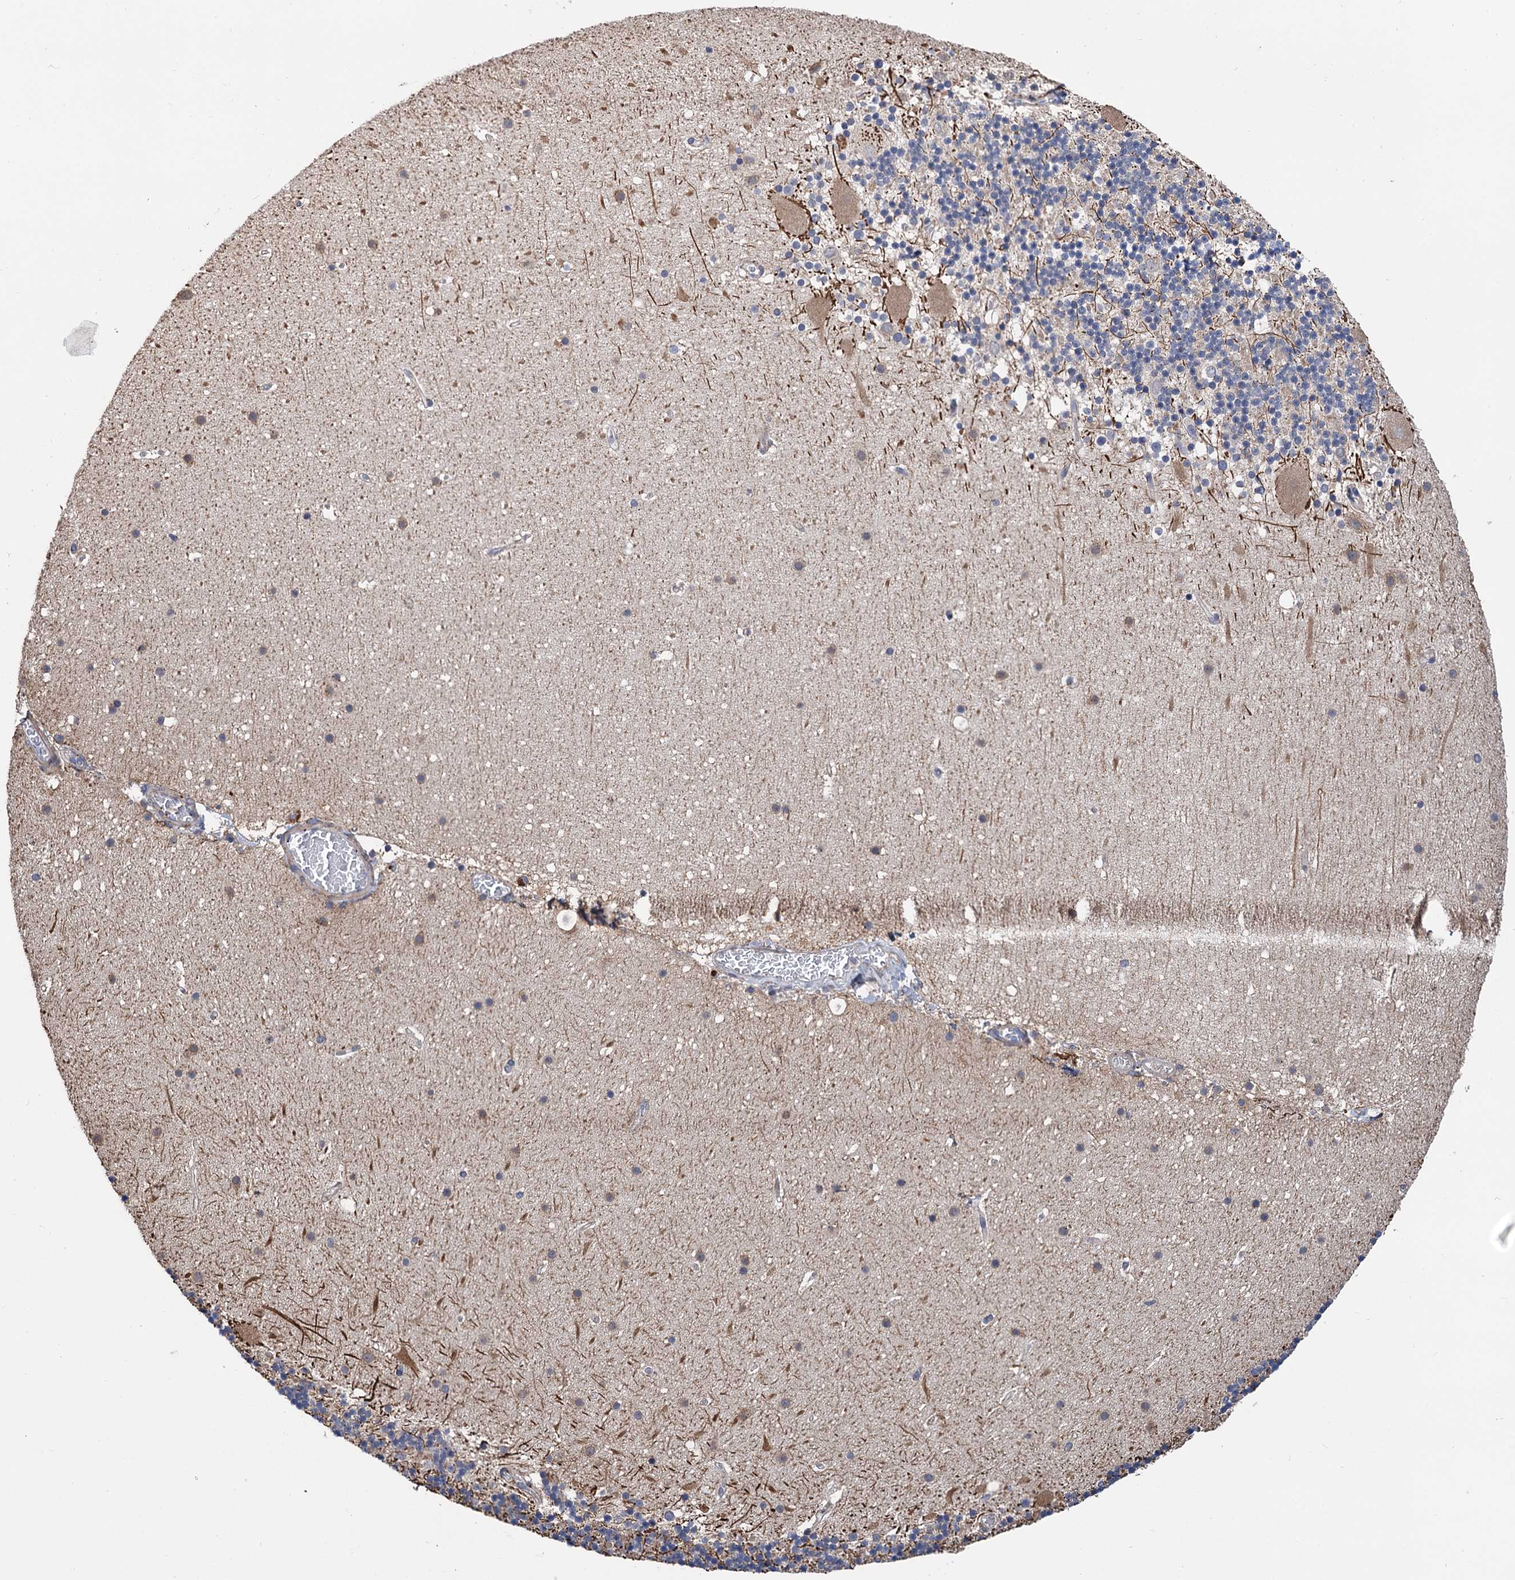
{"staining": {"intensity": "negative", "quantity": "none", "location": "none"}, "tissue": "cerebellum", "cell_type": "Cells in granular layer", "image_type": "normal", "snomed": [{"axis": "morphology", "description": "Normal tissue, NOS"}, {"axis": "topography", "description": "Cerebellum"}], "caption": "The histopathology image shows no significant staining in cells in granular layer of cerebellum. (DAB IHC with hematoxylin counter stain).", "gene": "UBR1", "patient": {"sex": "male", "age": 57}}